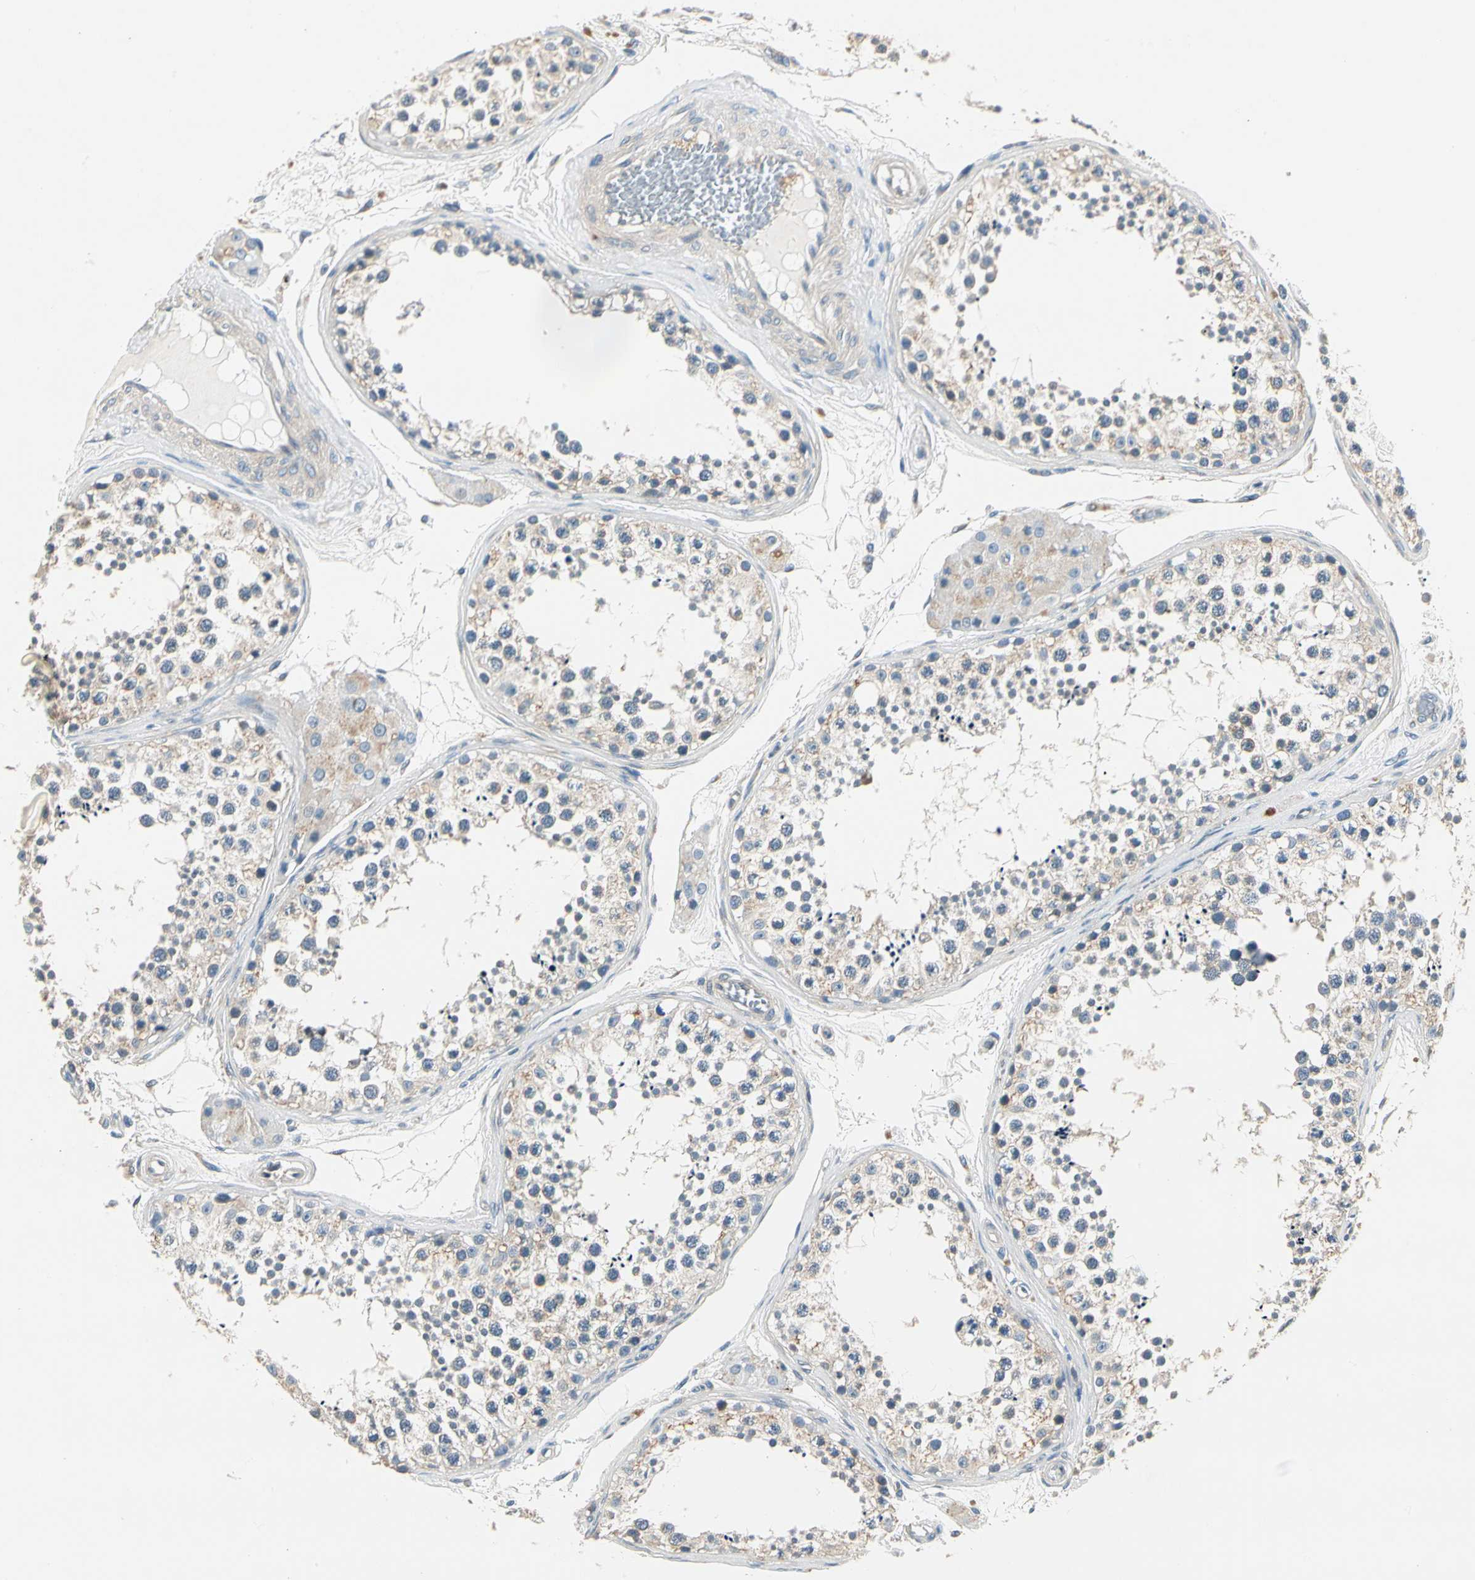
{"staining": {"intensity": "weak", "quantity": "25%-75%", "location": "cytoplasmic/membranous"}, "tissue": "testis", "cell_type": "Cells in seminiferous ducts", "image_type": "normal", "snomed": [{"axis": "morphology", "description": "Normal tissue, NOS"}, {"axis": "topography", "description": "Testis"}], "caption": "A high-resolution photomicrograph shows IHC staining of unremarkable testis, which reveals weak cytoplasmic/membranous staining in about 25%-75% of cells in seminiferous ducts. (IHC, brightfield microscopy, high magnification).", "gene": "ROCK2", "patient": {"sex": "male", "age": 57}}